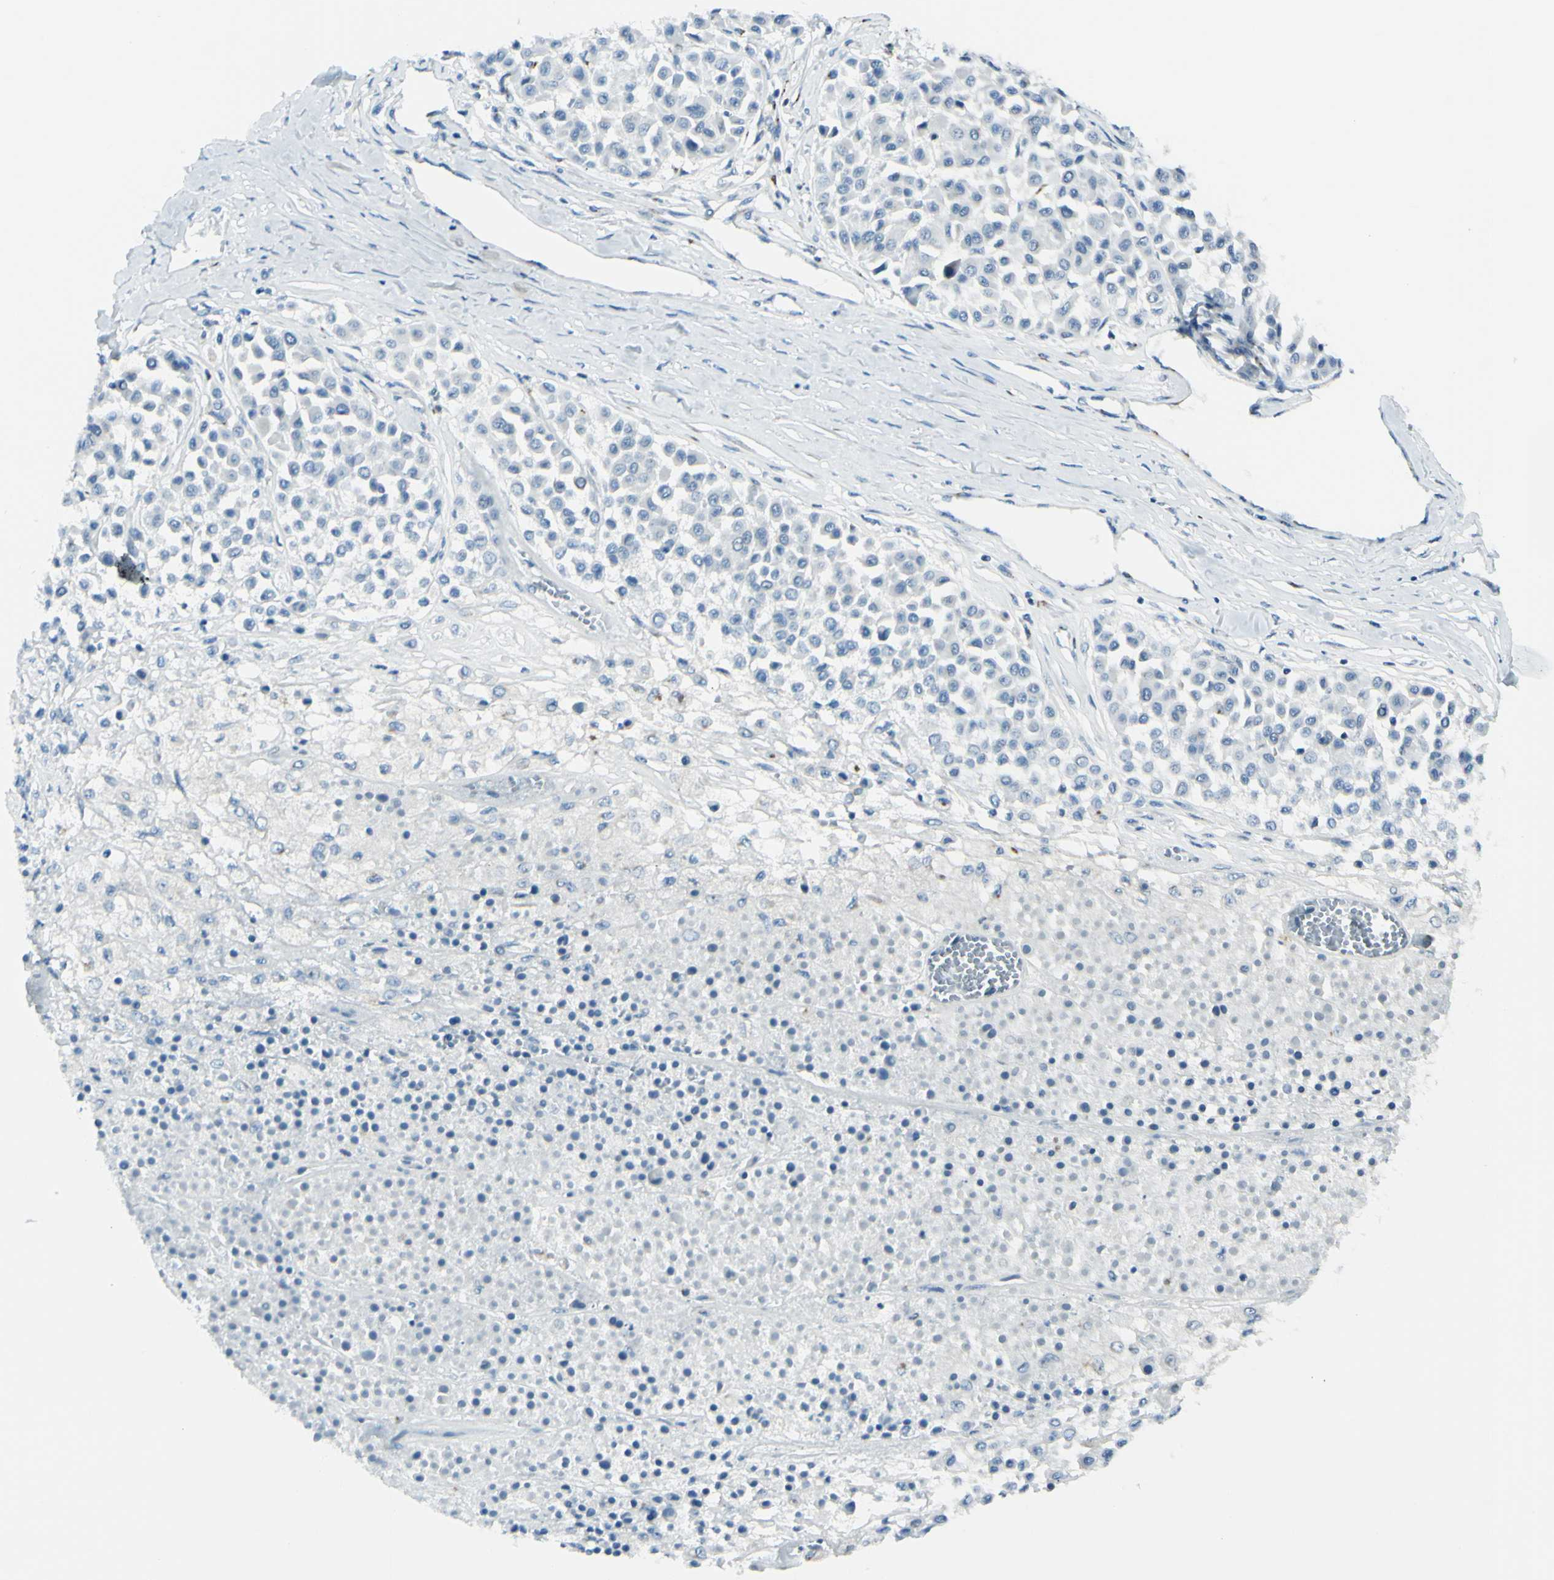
{"staining": {"intensity": "negative", "quantity": "none", "location": "none"}, "tissue": "melanoma", "cell_type": "Tumor cells", "image_type": "cancer", "snomed": [{"axis": "morphology", "description": "Malignant melanoma, Metastatic site"}, {"axis": "topography", "description": "Soft tissue"}], "caption": "Immunohistochemical staining of malignant melanoma (metastatic site) exhibits no significant positivity in tumor cells. The staining was performed using DAB (3,3'-diaminobenzidine) to visualize the protein expression in brown, while the nuclei were stained in blue with hematoxylin (Magnification: 20x).", "gene": "B4GALT1", "patient": {"sex": "male", "age": 41}}